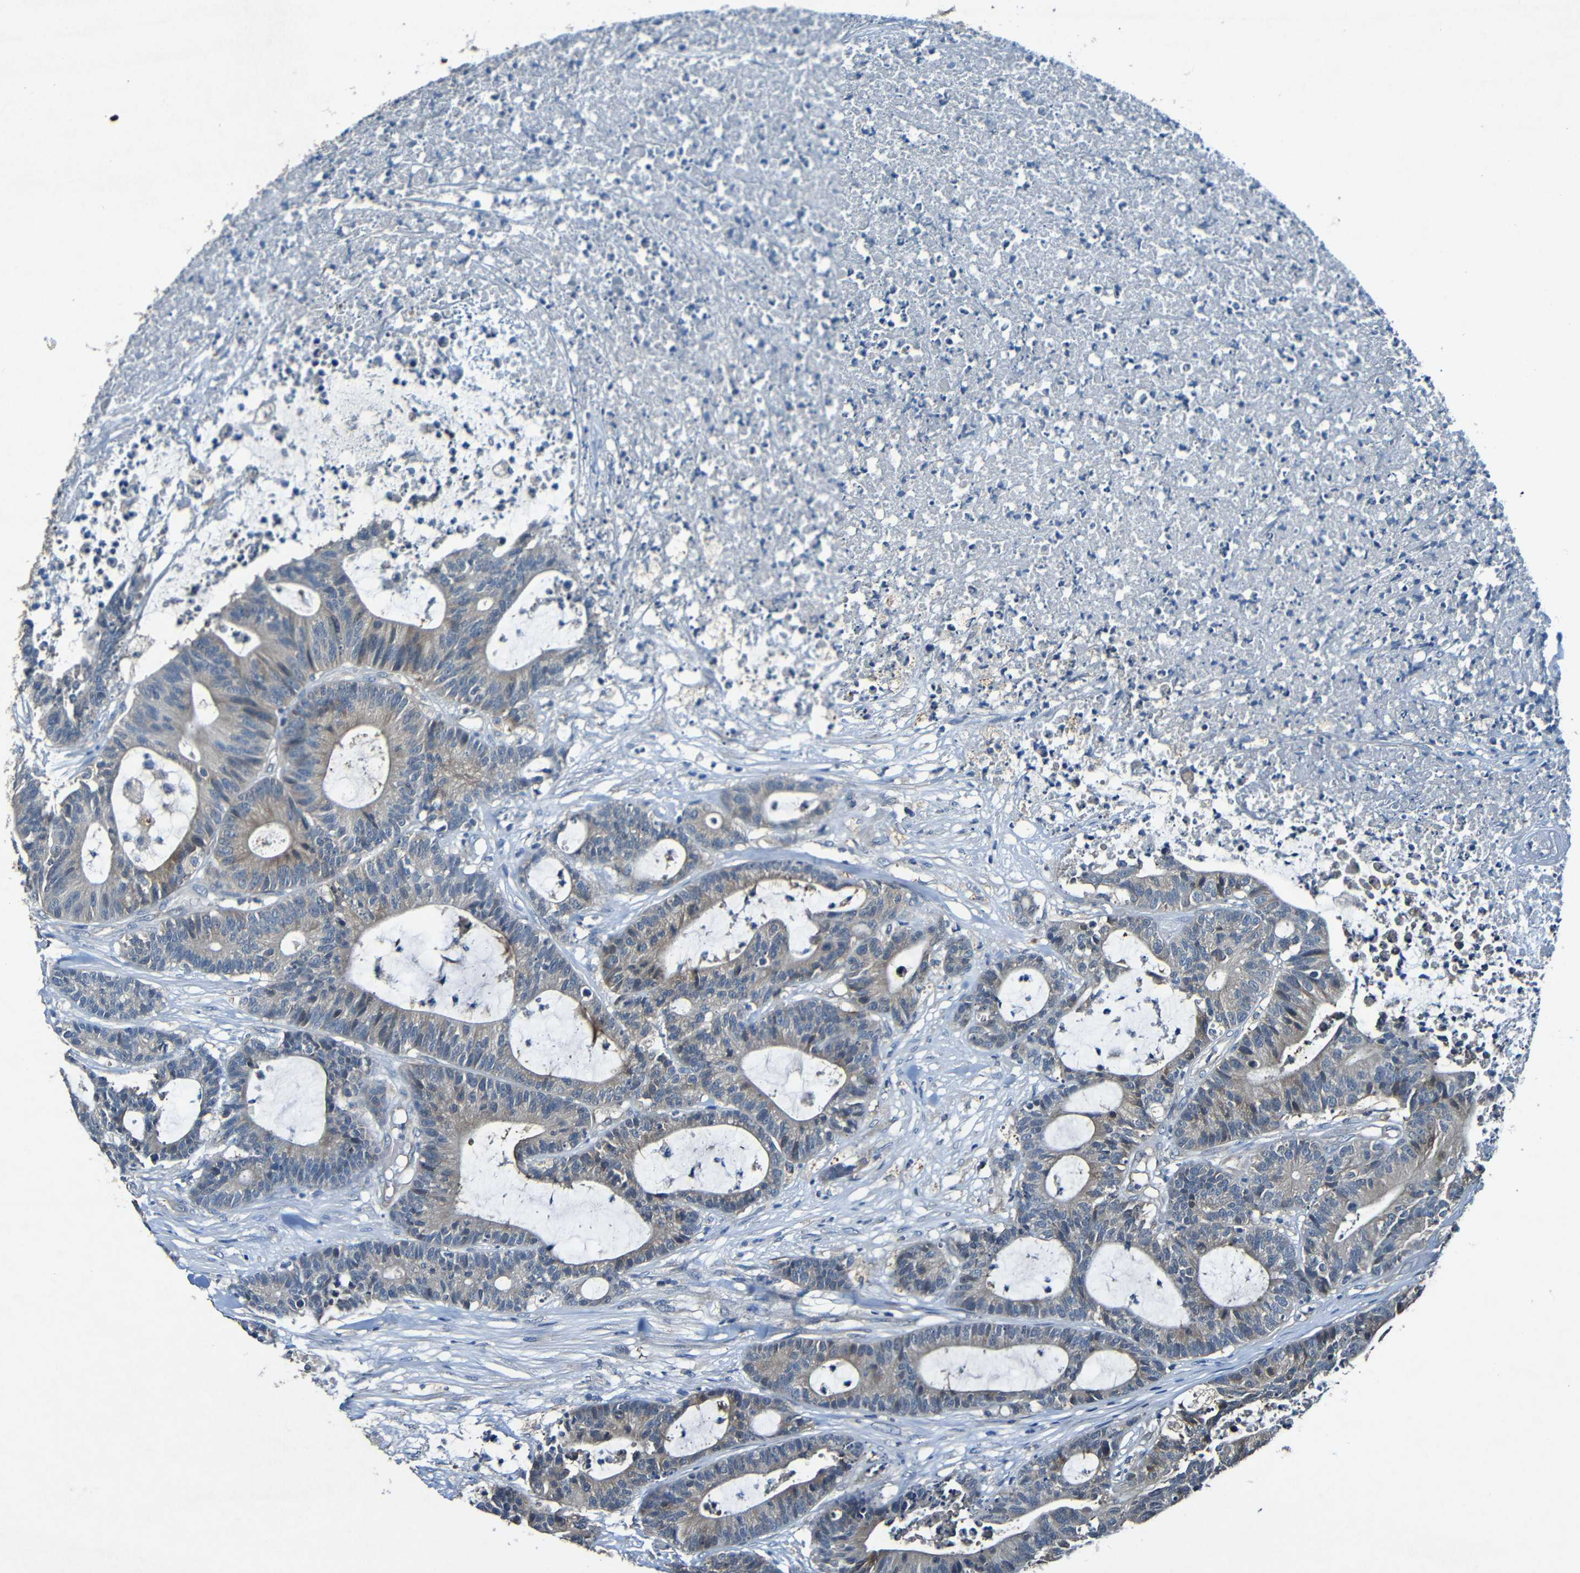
{"staining": {"intensity": "weak", "quantity": ">75%", "location": "cytoplasmic/membranous"}, "tissue": "colorectal cancer", "cell_type": "Tumor cells", "image_type": "cancer", "snomed": [{"axis": "morphology", "description": "Adenocarcinoma, NOS"}, {"axis": "topography", "description": "Colon"}], "caption": "Brown immunohistochemical staining in human colorectal cancer (adenocarcinoma) exhibits weak cytoplasmic/membranous staining in about >75% of tumor cells. (DAB (3,3'-diaminobenzidine) IHC with brightfield microscopy, high magnification).", "gene": "LRRC70", "patient": {"sex": "female", "age": 84}}